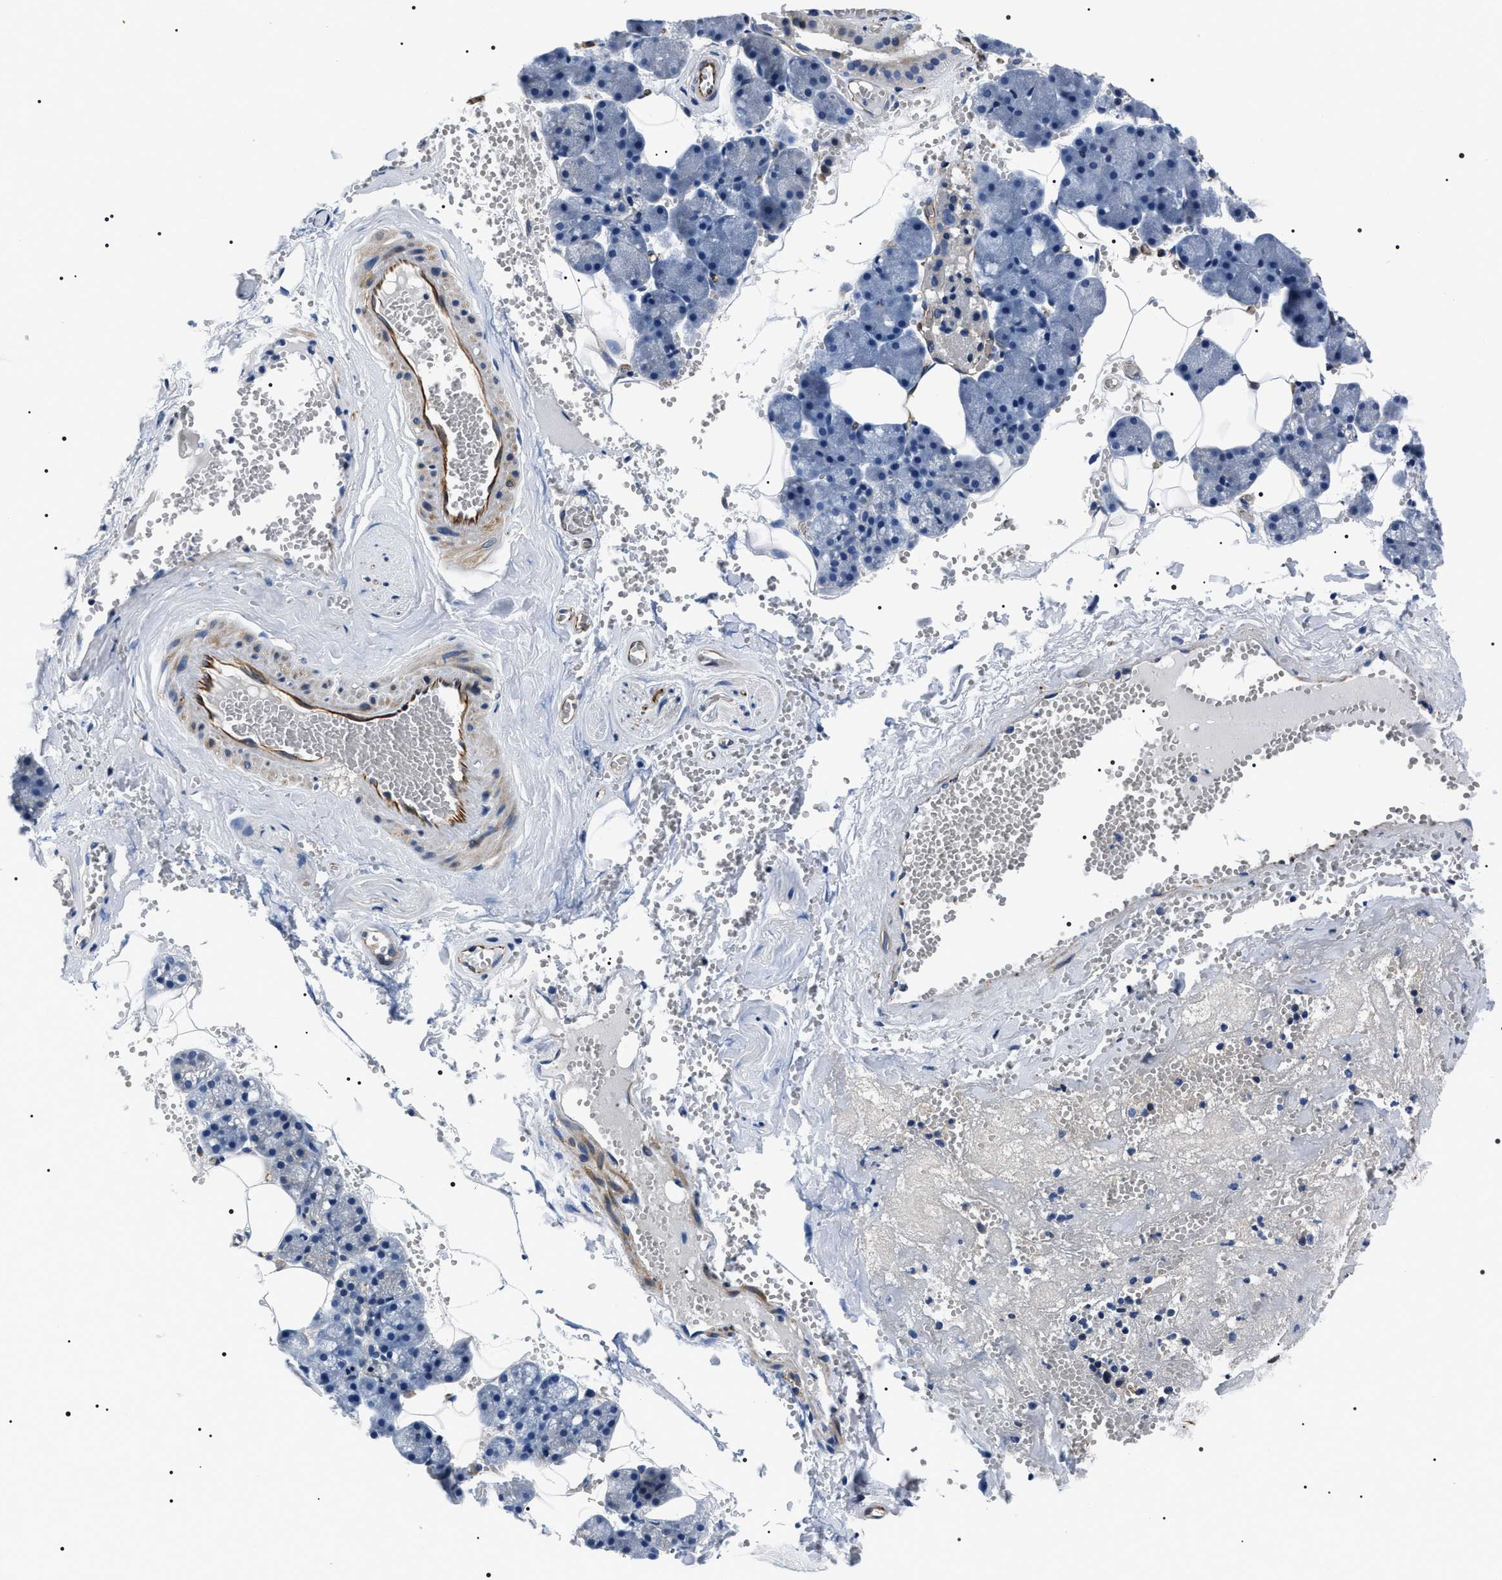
{"staining": {"intensity": "negative", "quantity": "none", "location": "none"}, "tissue": "salivary gland", "cell_type": "Glandular cells", "image_type": "normal", "snomed": [{"axis": "morphology", "description": "Normal tissue, NOS"}, {"axis": "topography", "description": "Salivary gland"}], "caption": "DAB immunohistochemical staining of normal salivary gland reveals no significant staining in glandular cells.", "gene": "BAG2", "patient": {"sex": "male", "age": 62}}